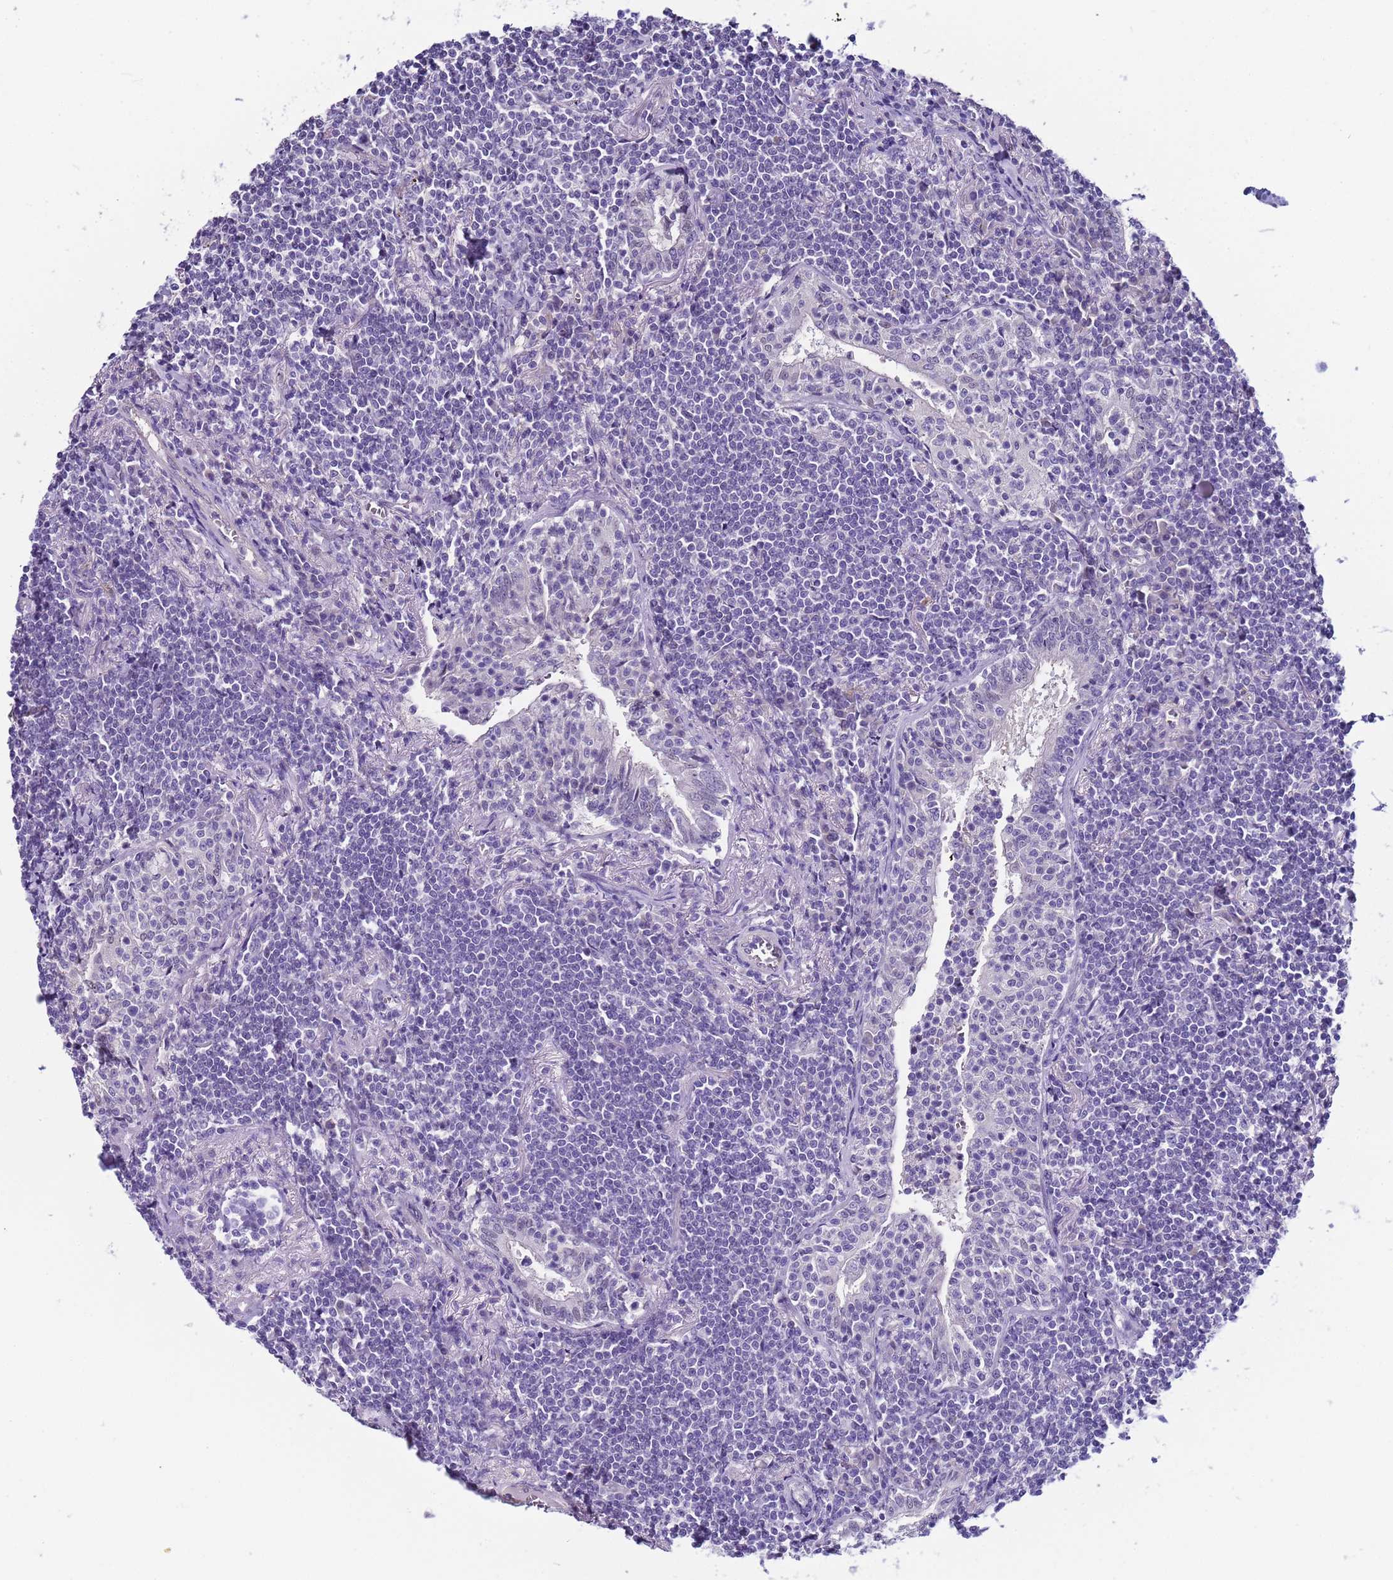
{"staining": {"intensity": "negative", "quantity": "none", "location": "none"}, "tissue": "lymphoma", "cell_type": "Tumor cells", "image_type": "cancer", "snomed": [{"axis": "morphology", "description": "Malignant lymphoma, non-Hodgkin's type, Low grade"}, {"axis": "topography", "description": "Lung"}], "caption": "Immunohistochemistry image of neoplastic tissue: lymphoma stained with DAB demonstrates no significant protein expression in tumor cells. Brightfield microscopy of immunohistochemistry (IHC) stained with DAB (3,3'-diaminobenzidine) (brown) and hematoxylin (blue), captured at high magnification.", "gene": "CTRC", "patient": {"sex": "female", "age": 71}}